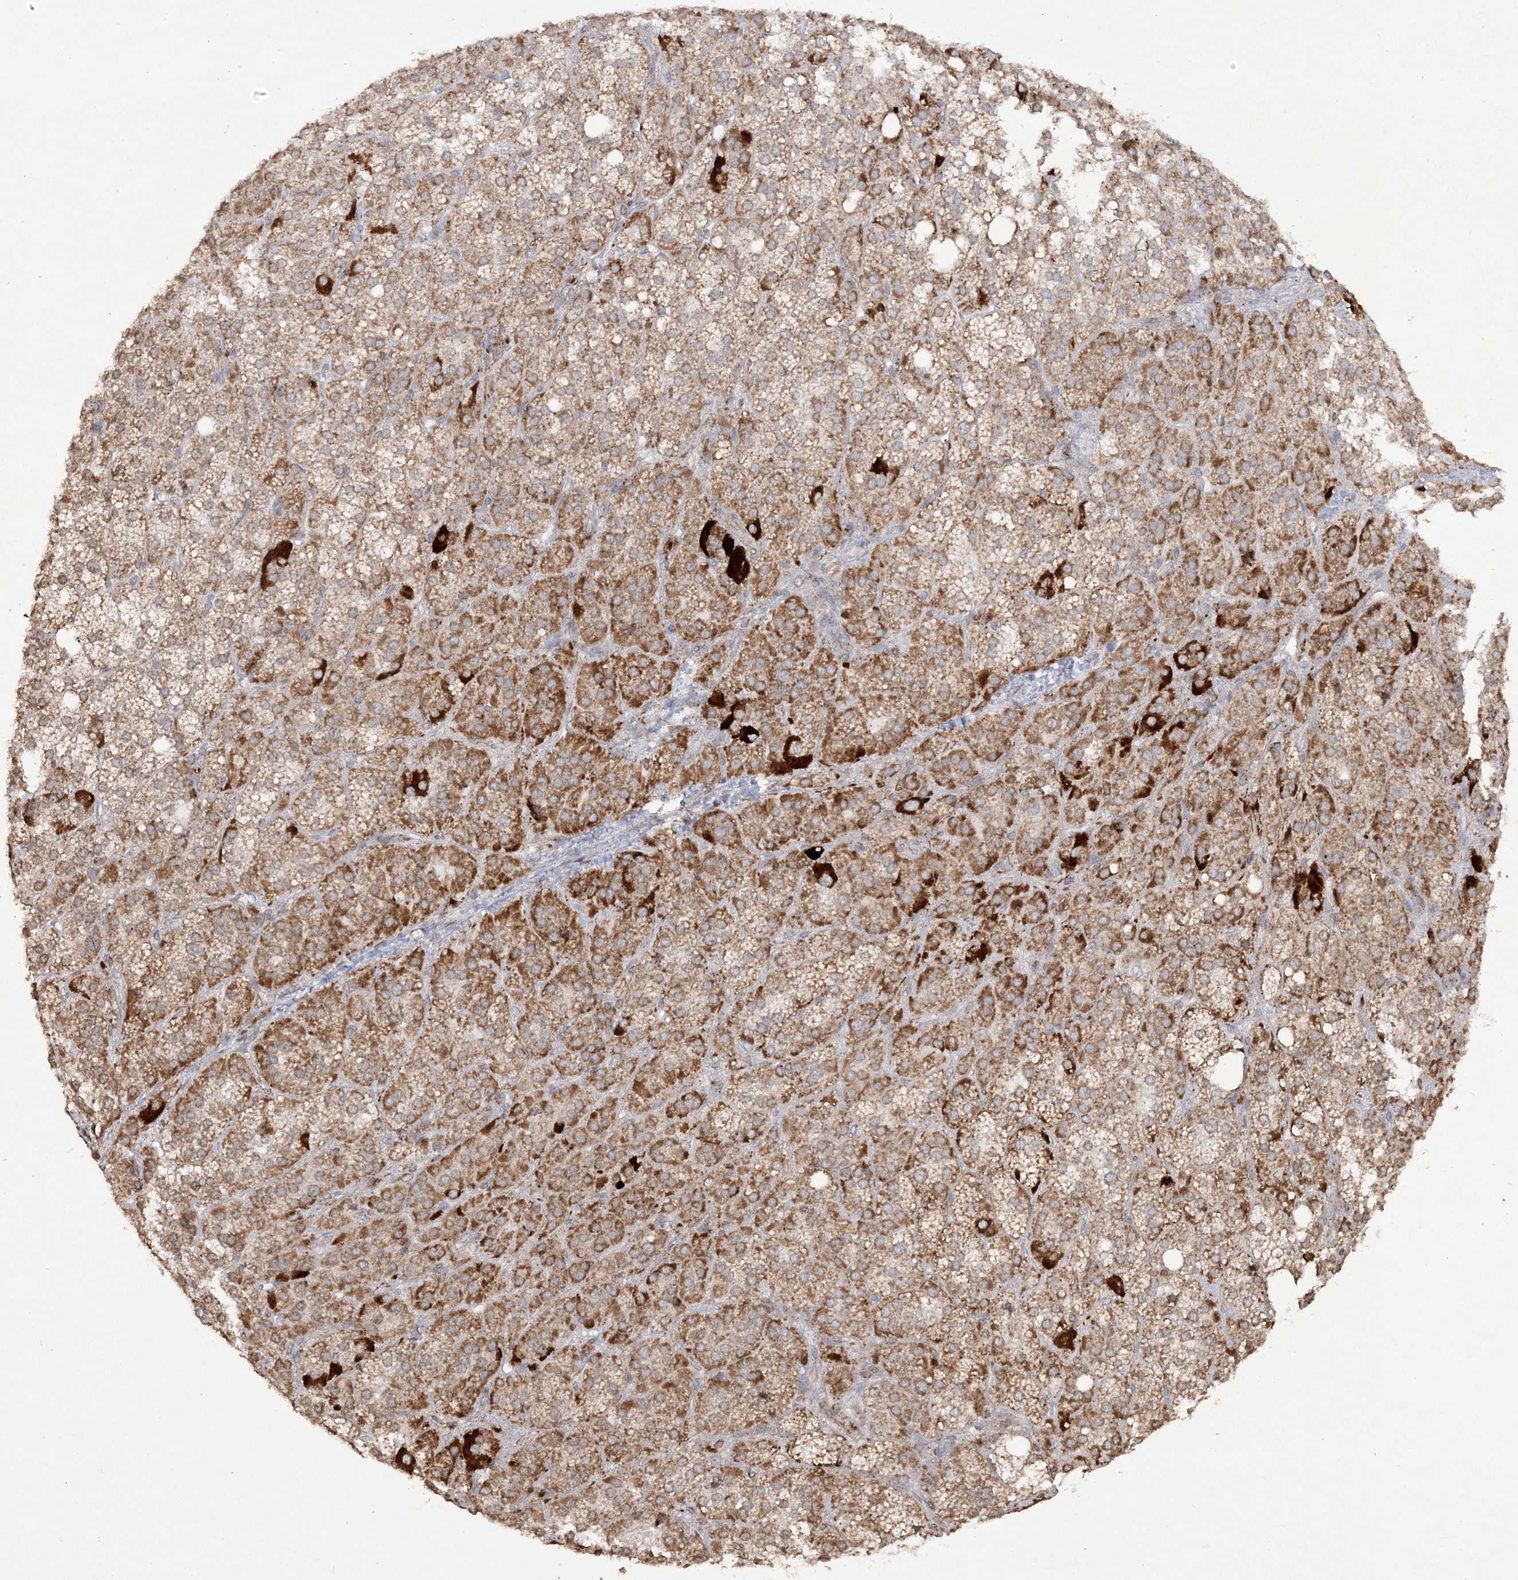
{"staining": {"intensity": "strong", "quantity": "25%-75%", "location": "cytoplasmic/membranous"}, "tissue": "adrenal gland", "cell_type": "Glandular cells", "image_type": "normal", "snomed": [{"axis": "morphology", "description": "Normal tissue, NOS"}, {"axis": "topography", "description": "Adrenal gland"}], "caption": "A high-resolution micrograph shows immunohistochemistry (IHC) staining of benign adrenal gland, which shows strong cytoplasmic/membranous staining in approximately 25%-75% of glandular cells.", "gene": "TTC7A", "patient": {"sex": "female", "age": 59}}